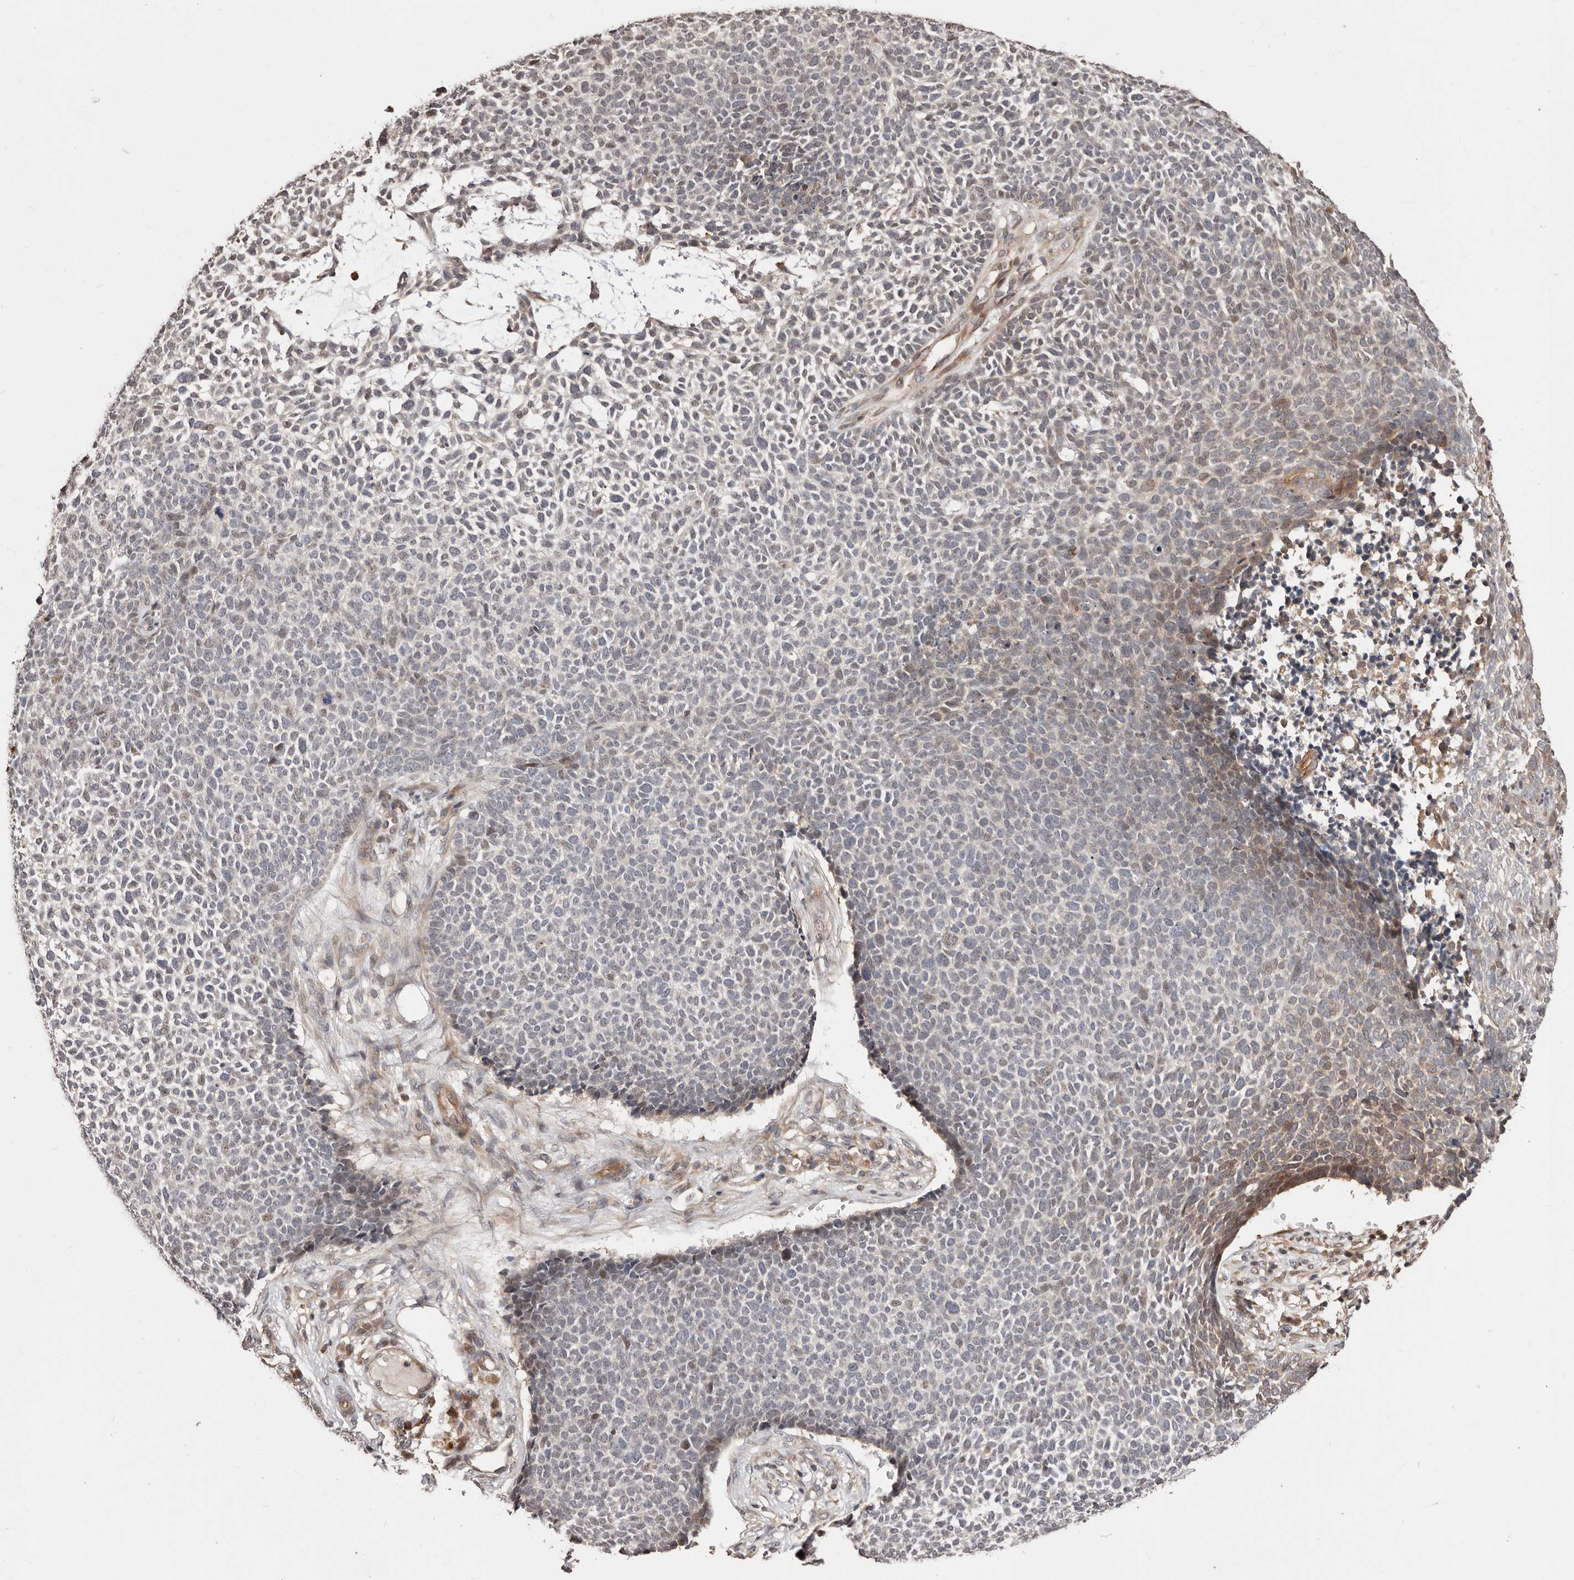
{"staining": {"intensity": "weak", "quantity": "<25%", "location": "nuclear"}, "tissue": "skin cancer", "cell_type": "Tumor cells", "image_type": "cancer", "snomed": [{"axis": "morphology", "description": "Basal cell carcinoma"}, {"axis": "topography", "description": "Skin"}], "caption": "Tumor cells show no significant staining in skin cancer (basal cell carcinoma).", "gene": "APOL6", "patient": {"sex": "female", "age": 84}}